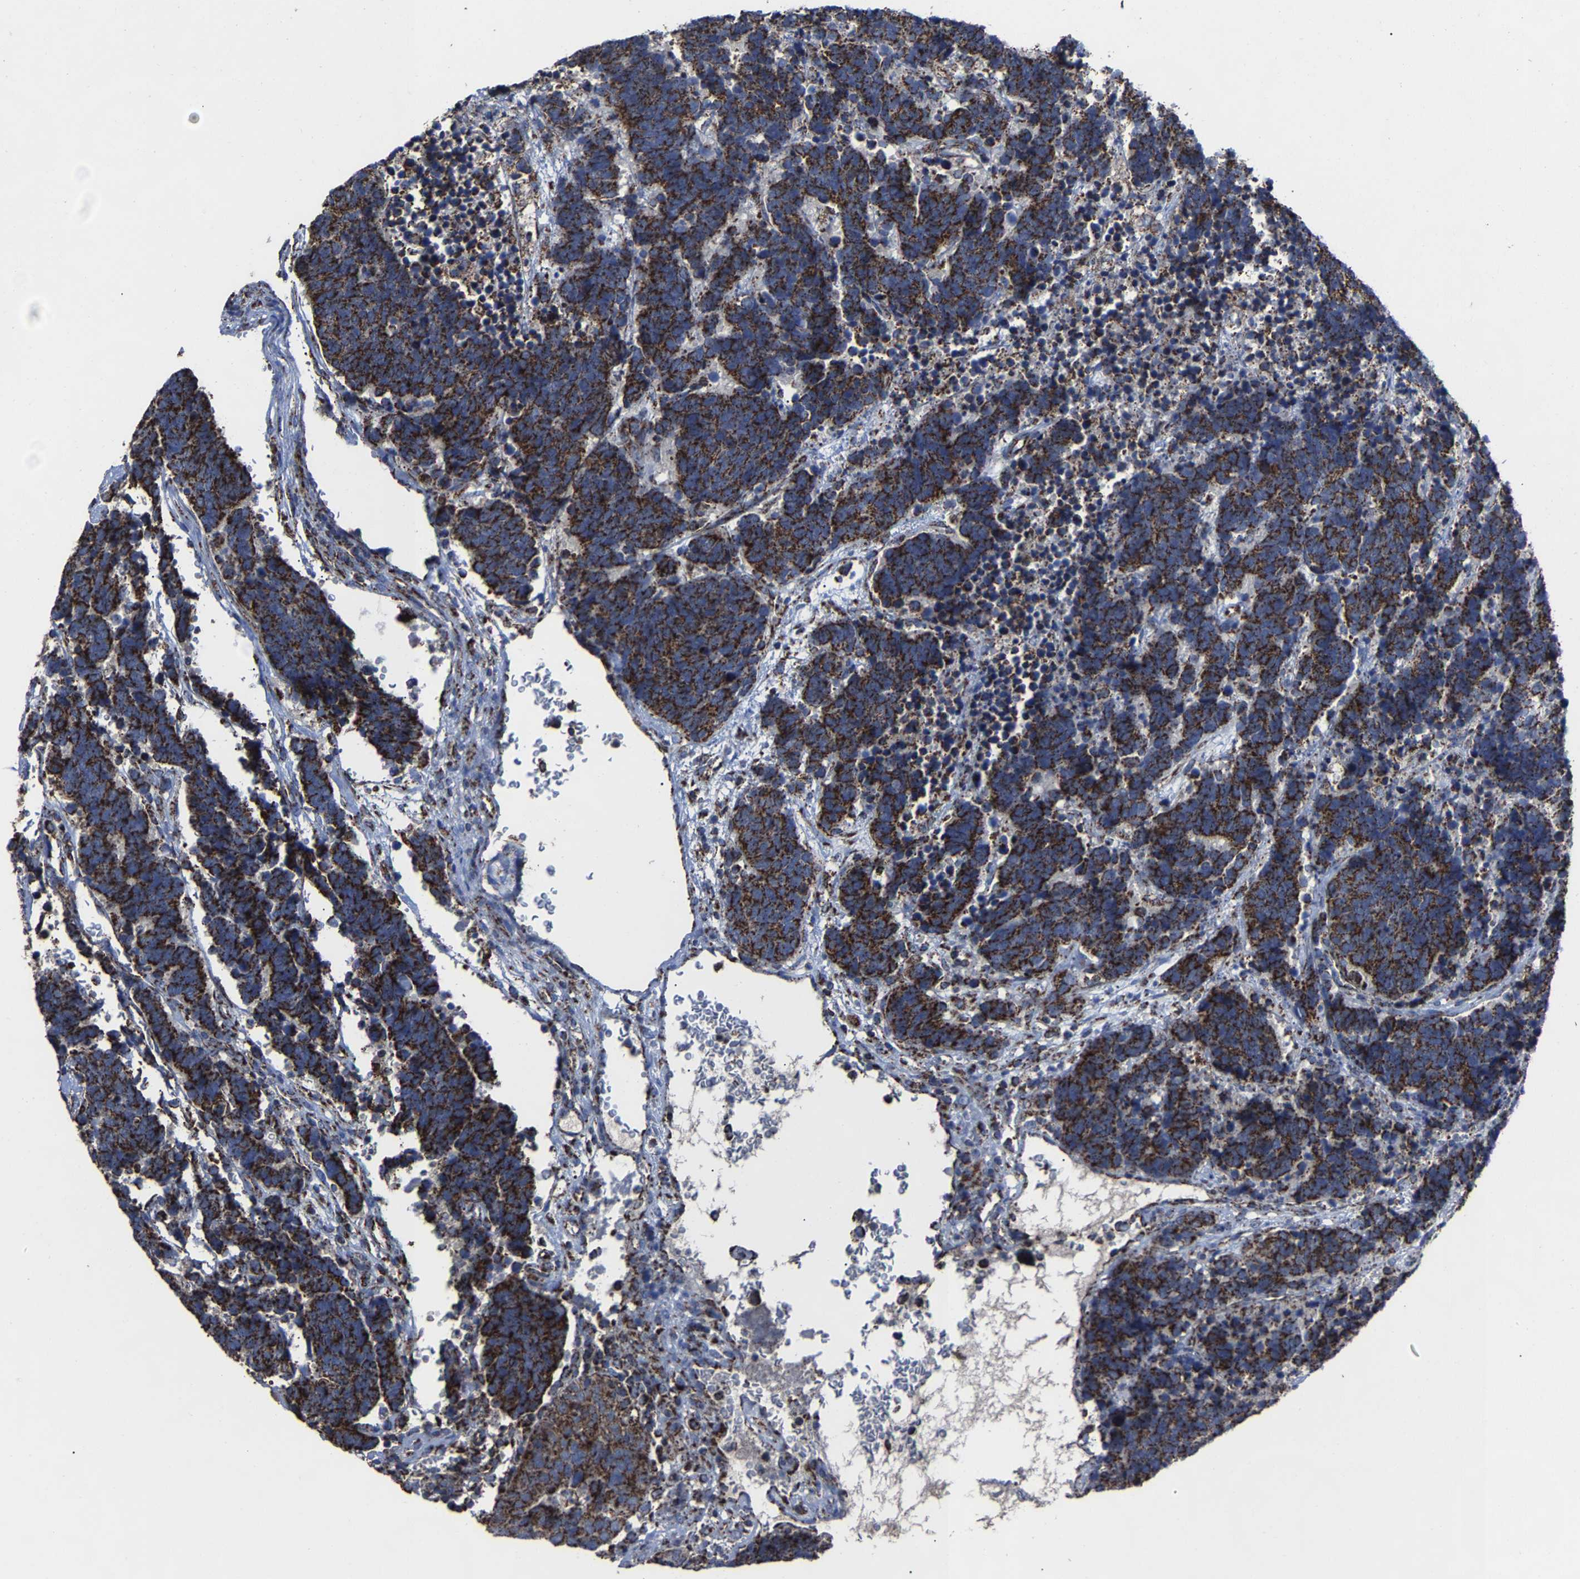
{"staining": {"intensity": "strong", "quantity": ">75%", "location": "cytoplasmic/membranous"}, "tissue": "carcinoid", "cell_type": "Tumor cells", "image_type": "cancer", "snomed": [{"axis": "morphology", "description": "Carcinoma, NOS"}, {"axis": "morphology", "description": "Carcinoid, malignant, NOS"}, {"axis": "topography", "description": "Urinary bladder"}], "caption": "This is a micrograph of IHC staining of carcinoma, which shows strong positivity in the cytoplasmic/membranous of tumor cells.", "gene": "NDUFV3", "patient": {"sex": "male", "age": 57}}